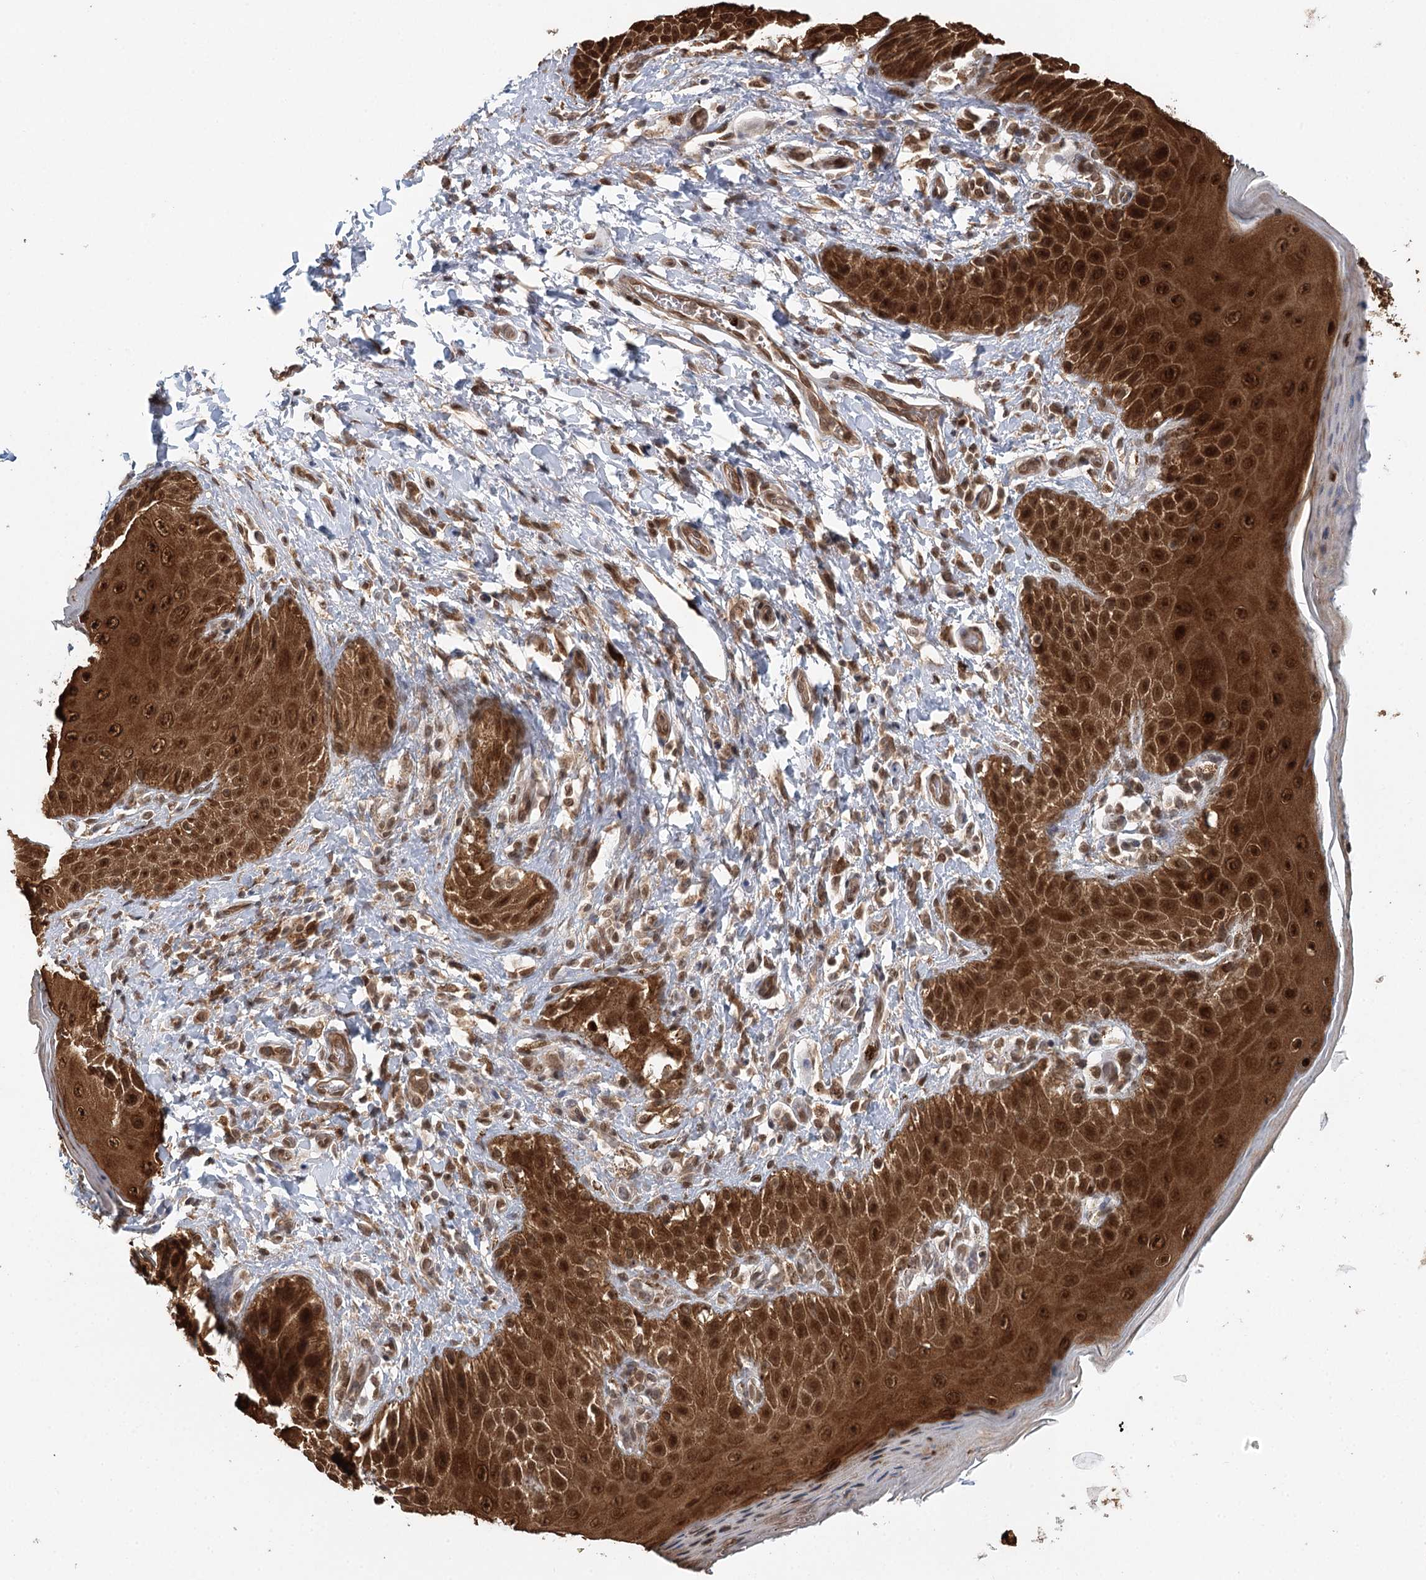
{"staining": {"intensity": "strong", "quantity": ">75%", "location": "cytoplasmic/membranous,nuclear"}, "tissue": "skin", "cell_type": "Epidermal cells", "image_type": "normal", "snomed": [{"axis": "morphology", "description": "Normal tissue, NOS"}, {"axis": "topography", "description": "Anal"}], "caption": "Immunohistochemical staining of unremarkable skin displays high levels of strong cytoplasmic/membranous,nuclear expression in about >75% of epidermal cells.", "gene": "N6AMT1", "patient": {"sex": "male", "age": 44}}